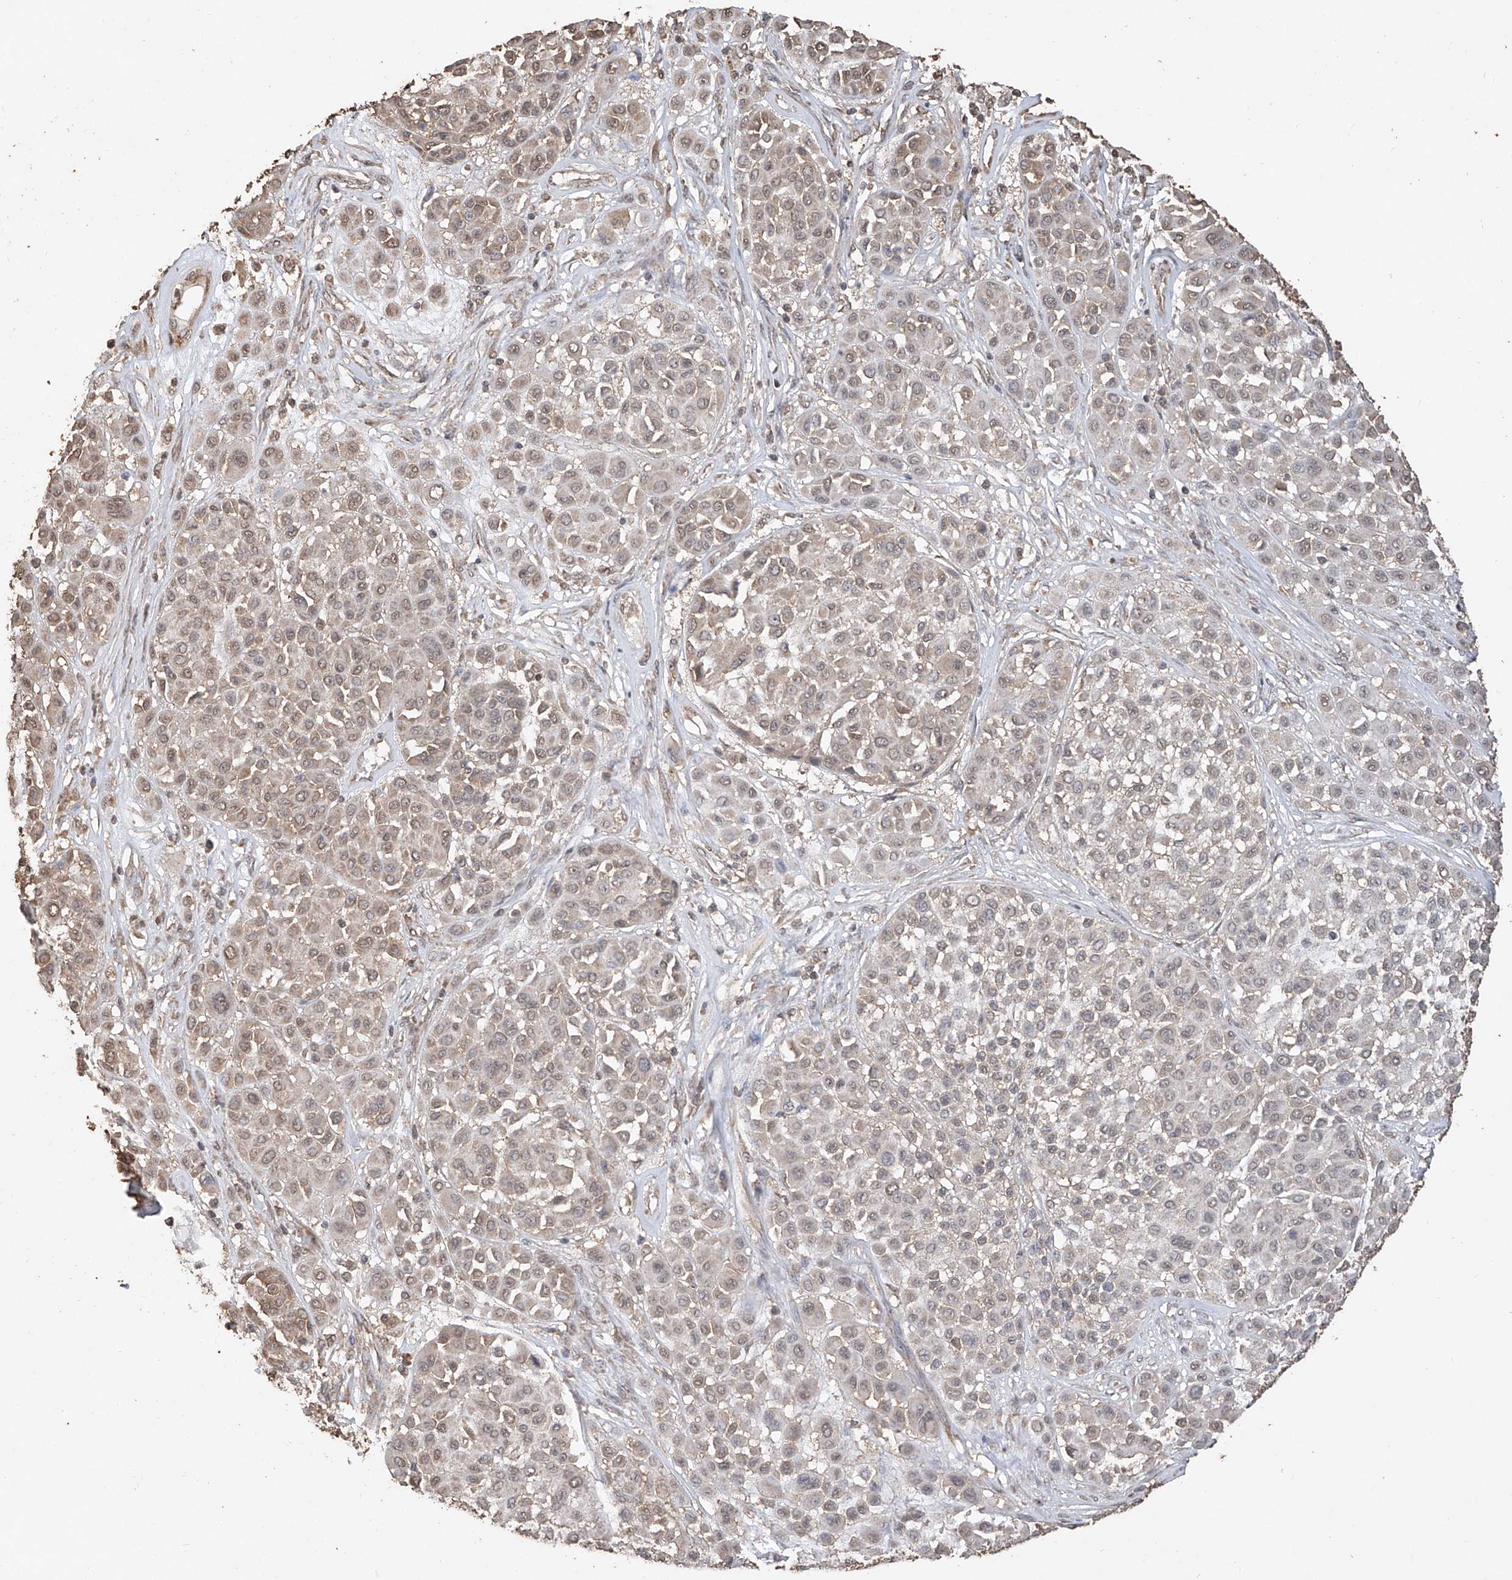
{"staining": {"intensity": "weak", "quantity": "25%-75%", "location": "cytoplasmic/membranous"}, "tissue": "melanoma", "cell_type": "Tumor cells", "image_type": "cancer", "snomed": [{"axis": "morphology", "description": "Malignant melanoma, Metastatic site"}, {"axis": "topography", "description": "Soft tissue"}], "caption": "Protein expression analysis of melanoma shows weak cytoplasmic/membranous staining in approximately 25%-75% of tumor cells.", "gene": "ELOVL1", "patient": {"sex": "male", "age": 41}}